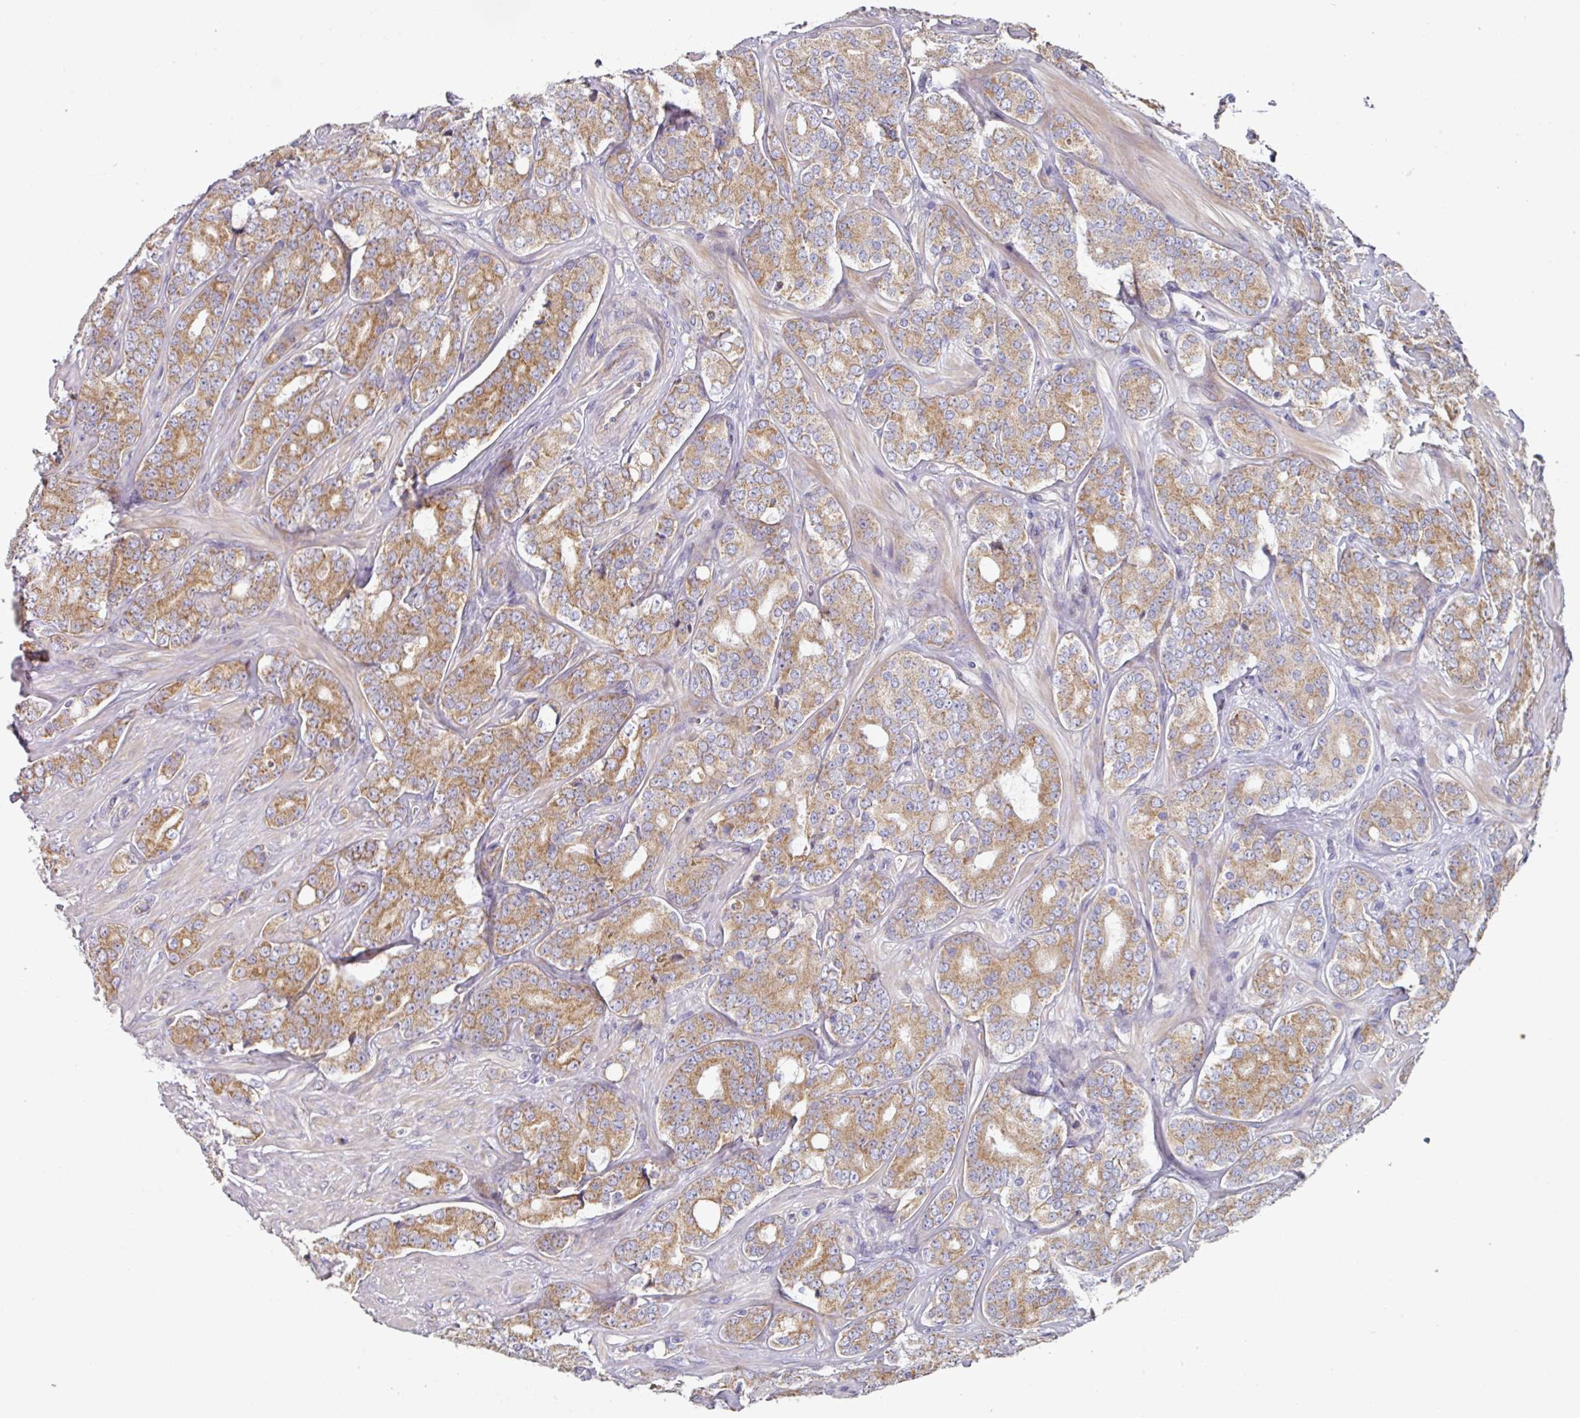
{"staining": {"intensity": "moderate", "quantity": ">75%", "location": "cytoplasmic/membranous"}, "tissue": "prostate cancer", "cell_type": "Tumor cells", "image_type": "cancer", "snomed": [{"axis": "morphology", "description": "Adenocarcinoma, High grade"}, {"axis": "topography", "description": "Prostate"}], "caption": "This is a photomicrograph of immunohistochemistry staining of prostate adenocarcinoma (high-grade), which shows moderate positivity in the cytoplasmic/membranous of tumor cells.", "gene": "PYROXD2", "patient": {"sex": "male", "age": 62}}